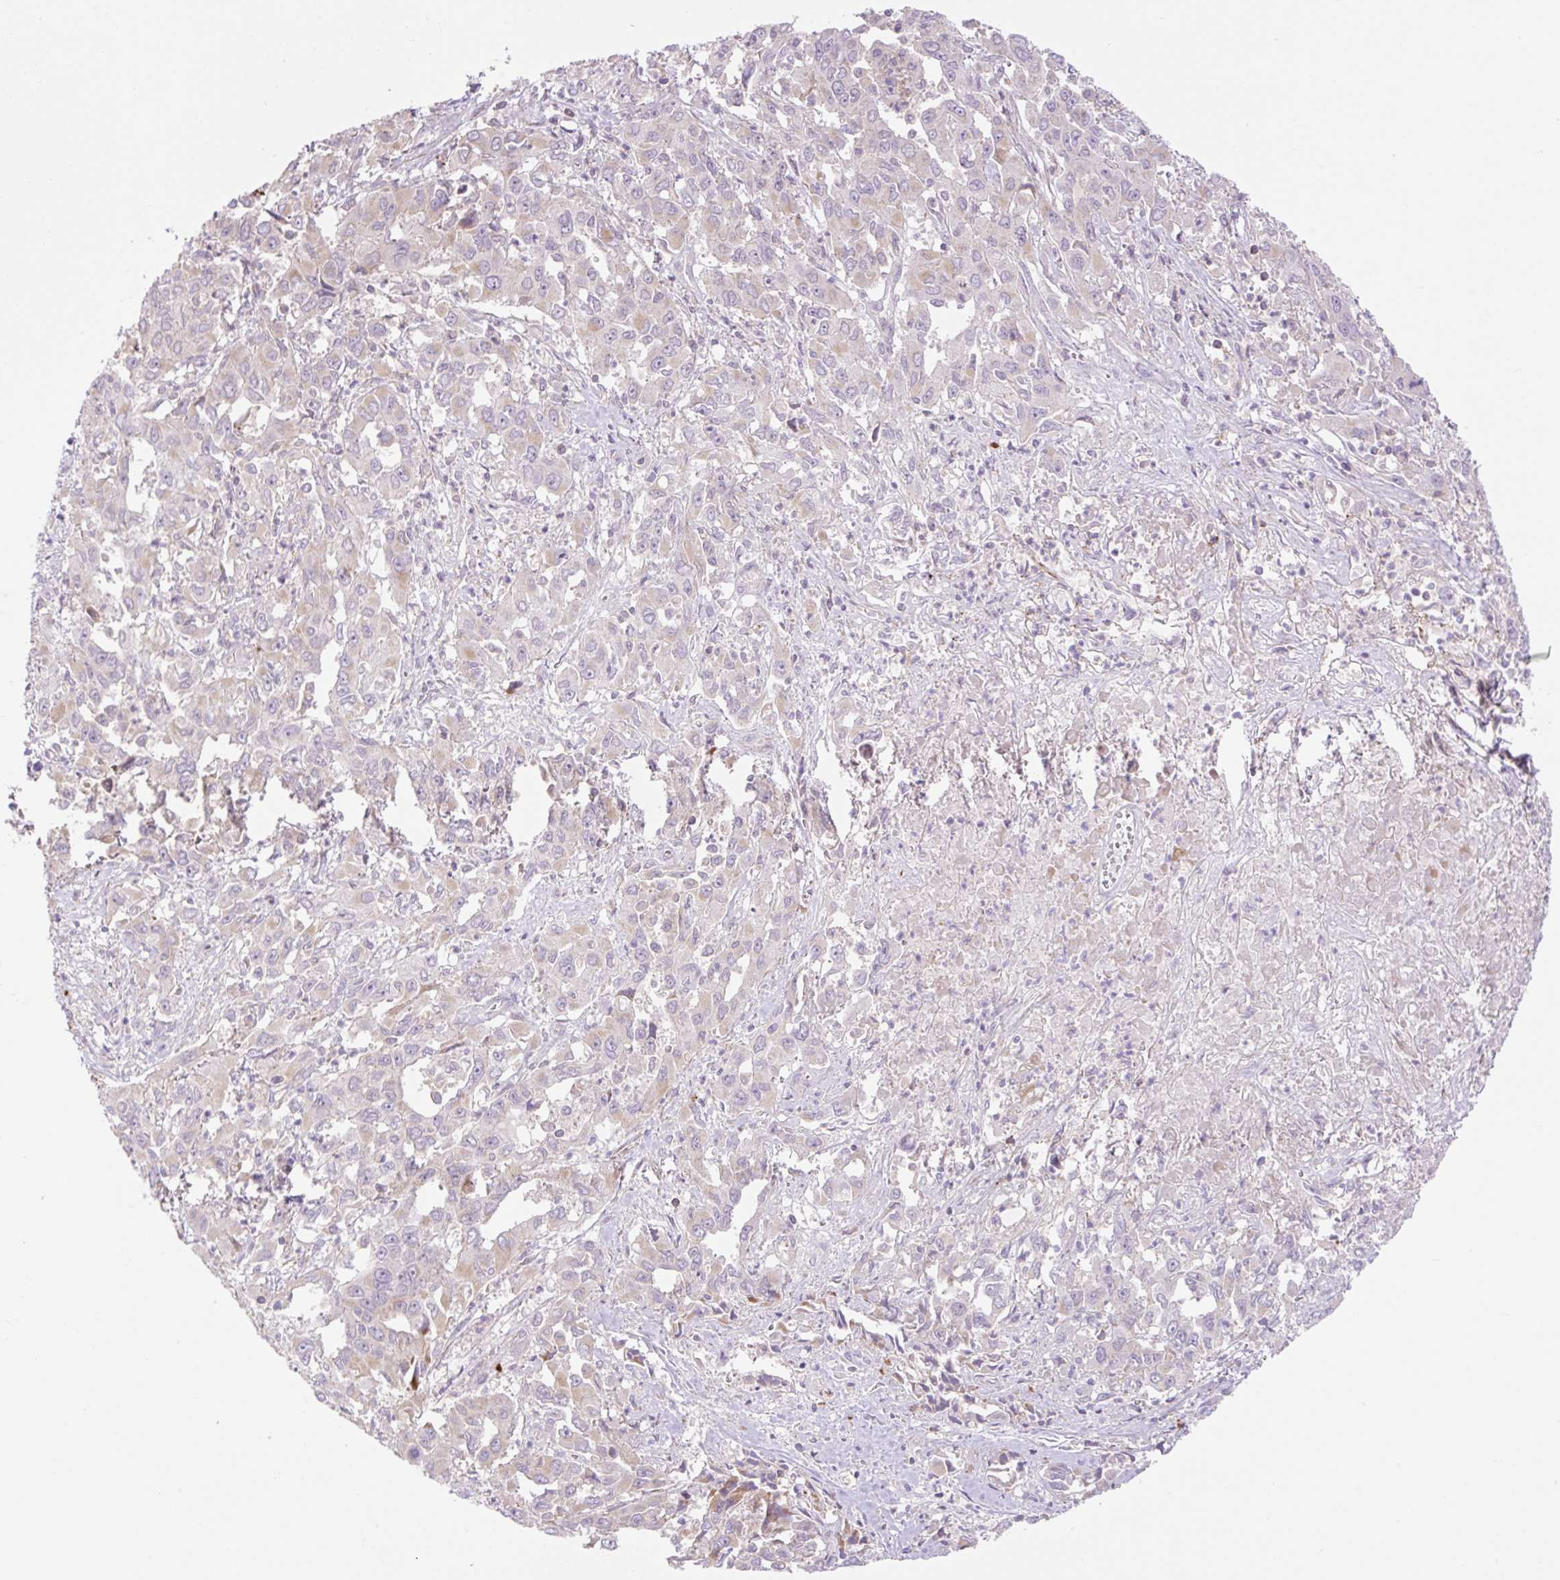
{"staining": {"intensity": "weak", "quantity": "<25%", "location": "cytoplasmic/membranous"}, "tissue": "liver cancer", "cell_type": "Tumor cells", "image_type": "cancer", "snomed": [{"axis": "morphology", "description": "Carcinoma, Hepatocellular, NOS"}, {"axis": "topography", "description": "Liver"}], "caption": "An IHC micrograph of hepatocellular carcinoma (liver) is shown. There is no staining in tumor cells of hepatocellular carcinoma (liver).", "gene": "VPS25", "patient": {"sex": "male", "age": 63}}